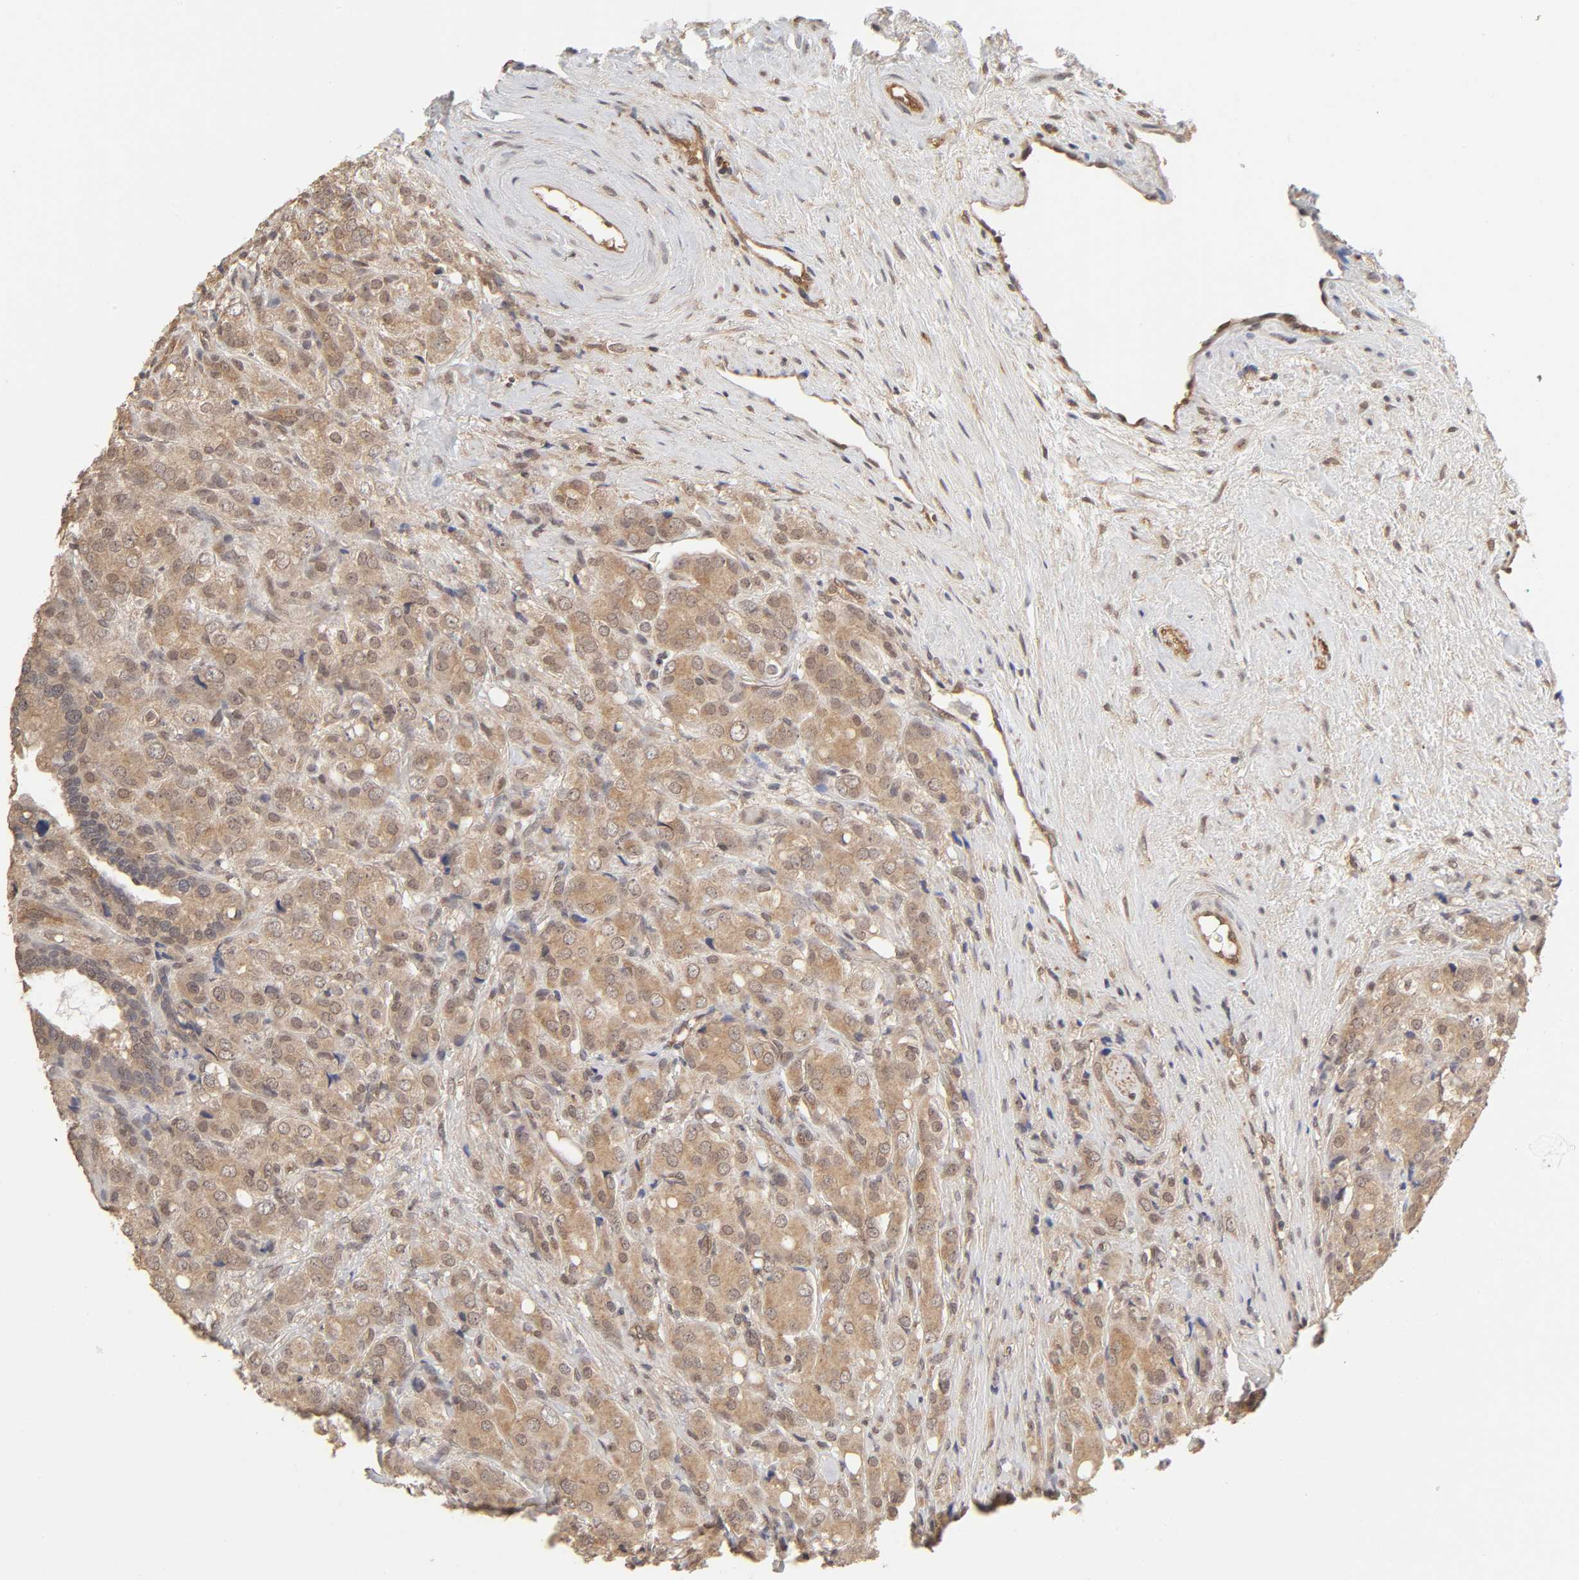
{"staining": {"intensity": "moderate", "quantity": ">75%", "location": "cytoplasmic/membranous"}, "tissue": "prostate cancer", "cell_type": "Tumor cells", "image_type": "cancer", "snomed": [{"axis": "morphology", "description": "Adenocarcinoma, High grade"}, {"axis": "topography", "description": "Prostate"}], "caption": "A high-resolution micrograph shows IHC staining of prostate adenocarcinoma (high-grade), which reveals moderate cytoplasmic/membranous positivity in about >75% of tumor cells. The staining is performed using DAB (3,3'-diaminobenzidine) brown chromogen to label protein expression. The nuclei are counter-stained blue using hematoxylin.", "gene": "MAPK1", "patient": {"sex": "male", "age": 68}}